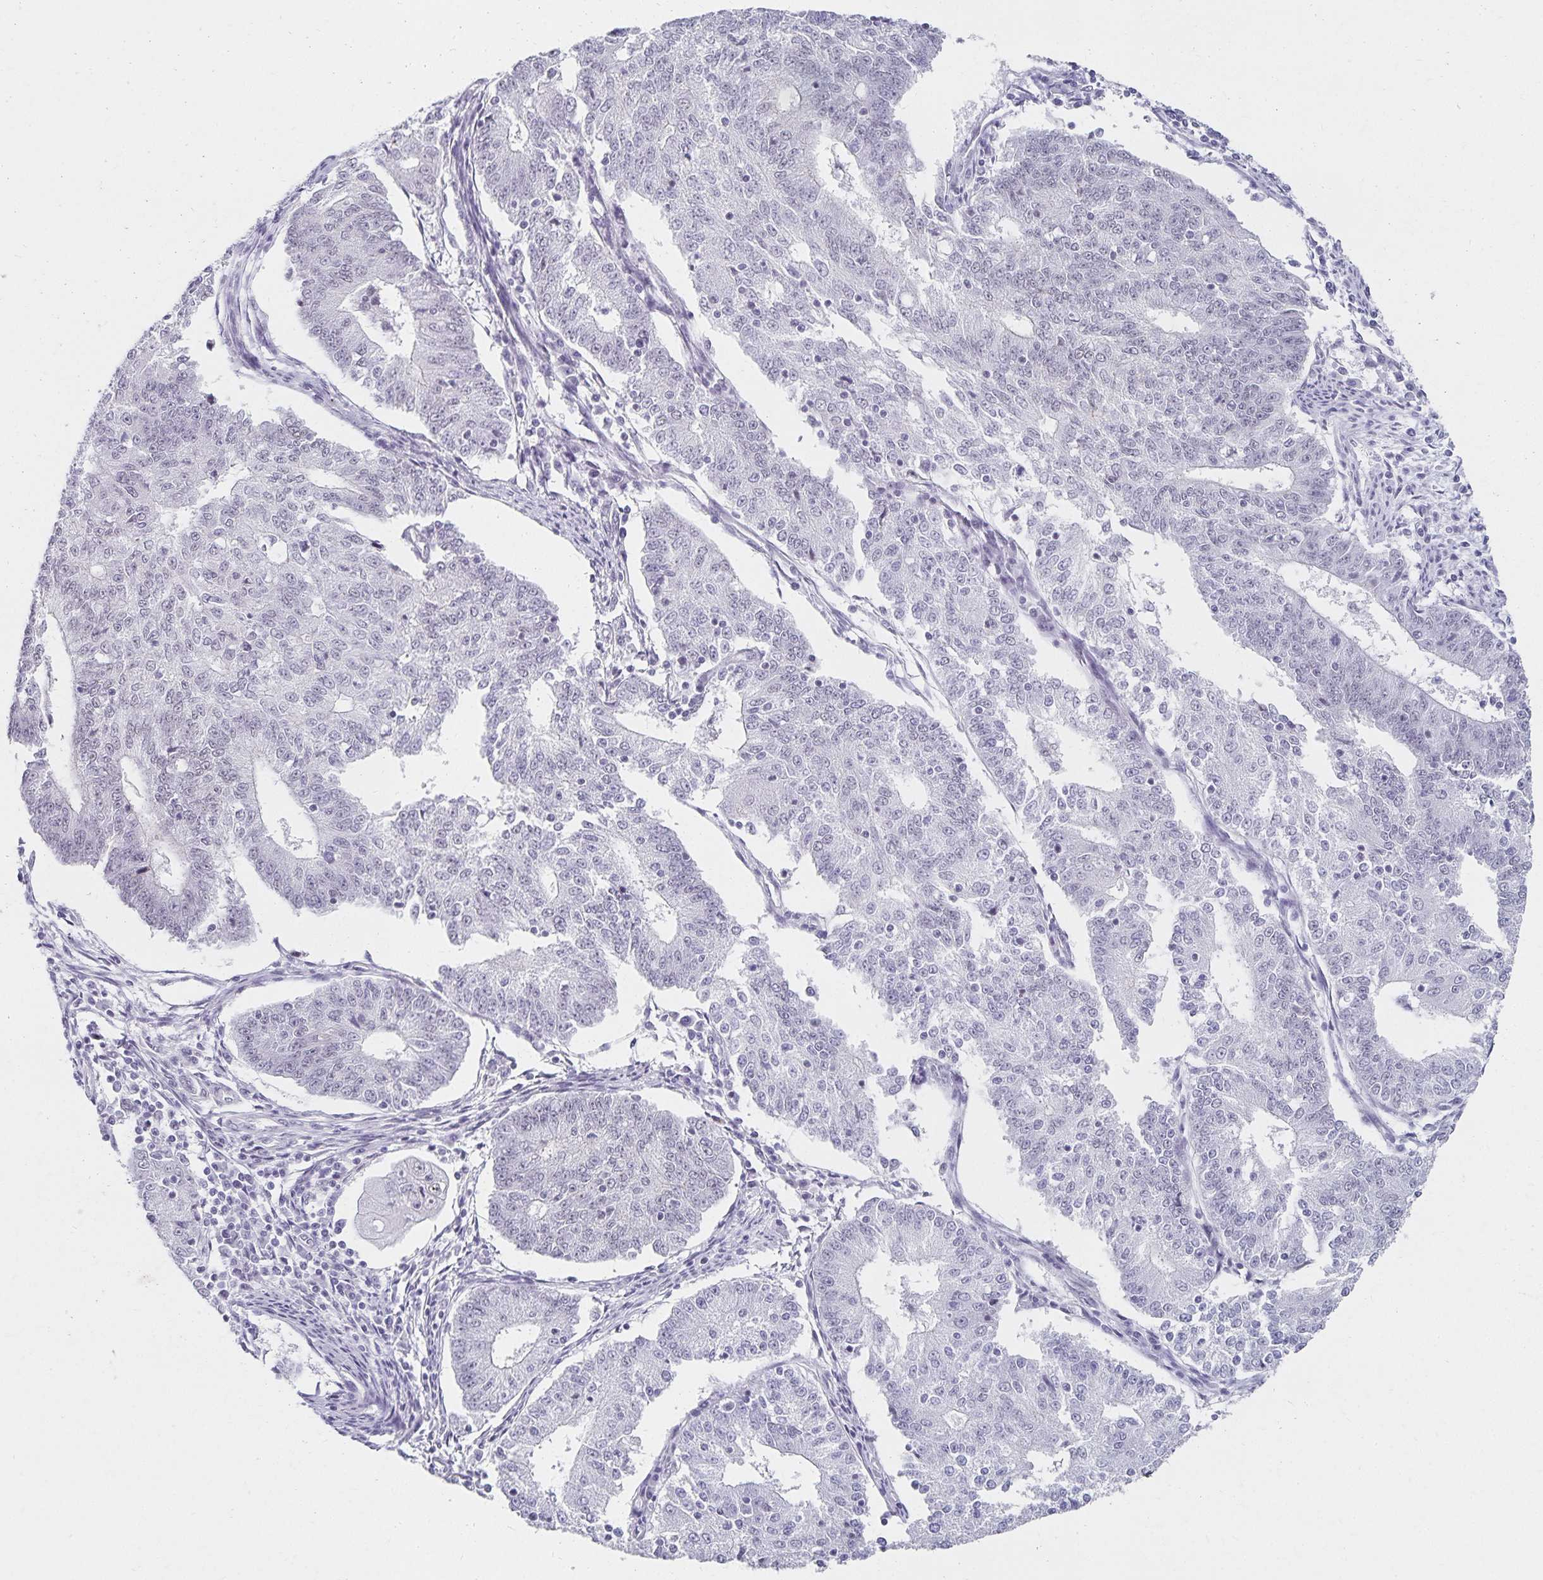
{"staining": {"intensity": "negative", "quantity": "none", "location": "none"}, "tissue": "endometrial cancer", "cell_type": "Tumor cells", "image_type": "cancer", "snomed": [{"axis": "morphology", "description": "Adenocarcinoma, NOS"}, {"axis": "topography", "description": "Endometrium"}], "caption": "This micrograph is of endometrial cancer (adenocarcinoma) stained with immunohistochemistry (IHC) to label a protein in brown with the nuclei are counter-stained blue. There is no staining in tumor cells.", "gene": "C20orf85", "patient": {"sex": "female", "age": 56}}